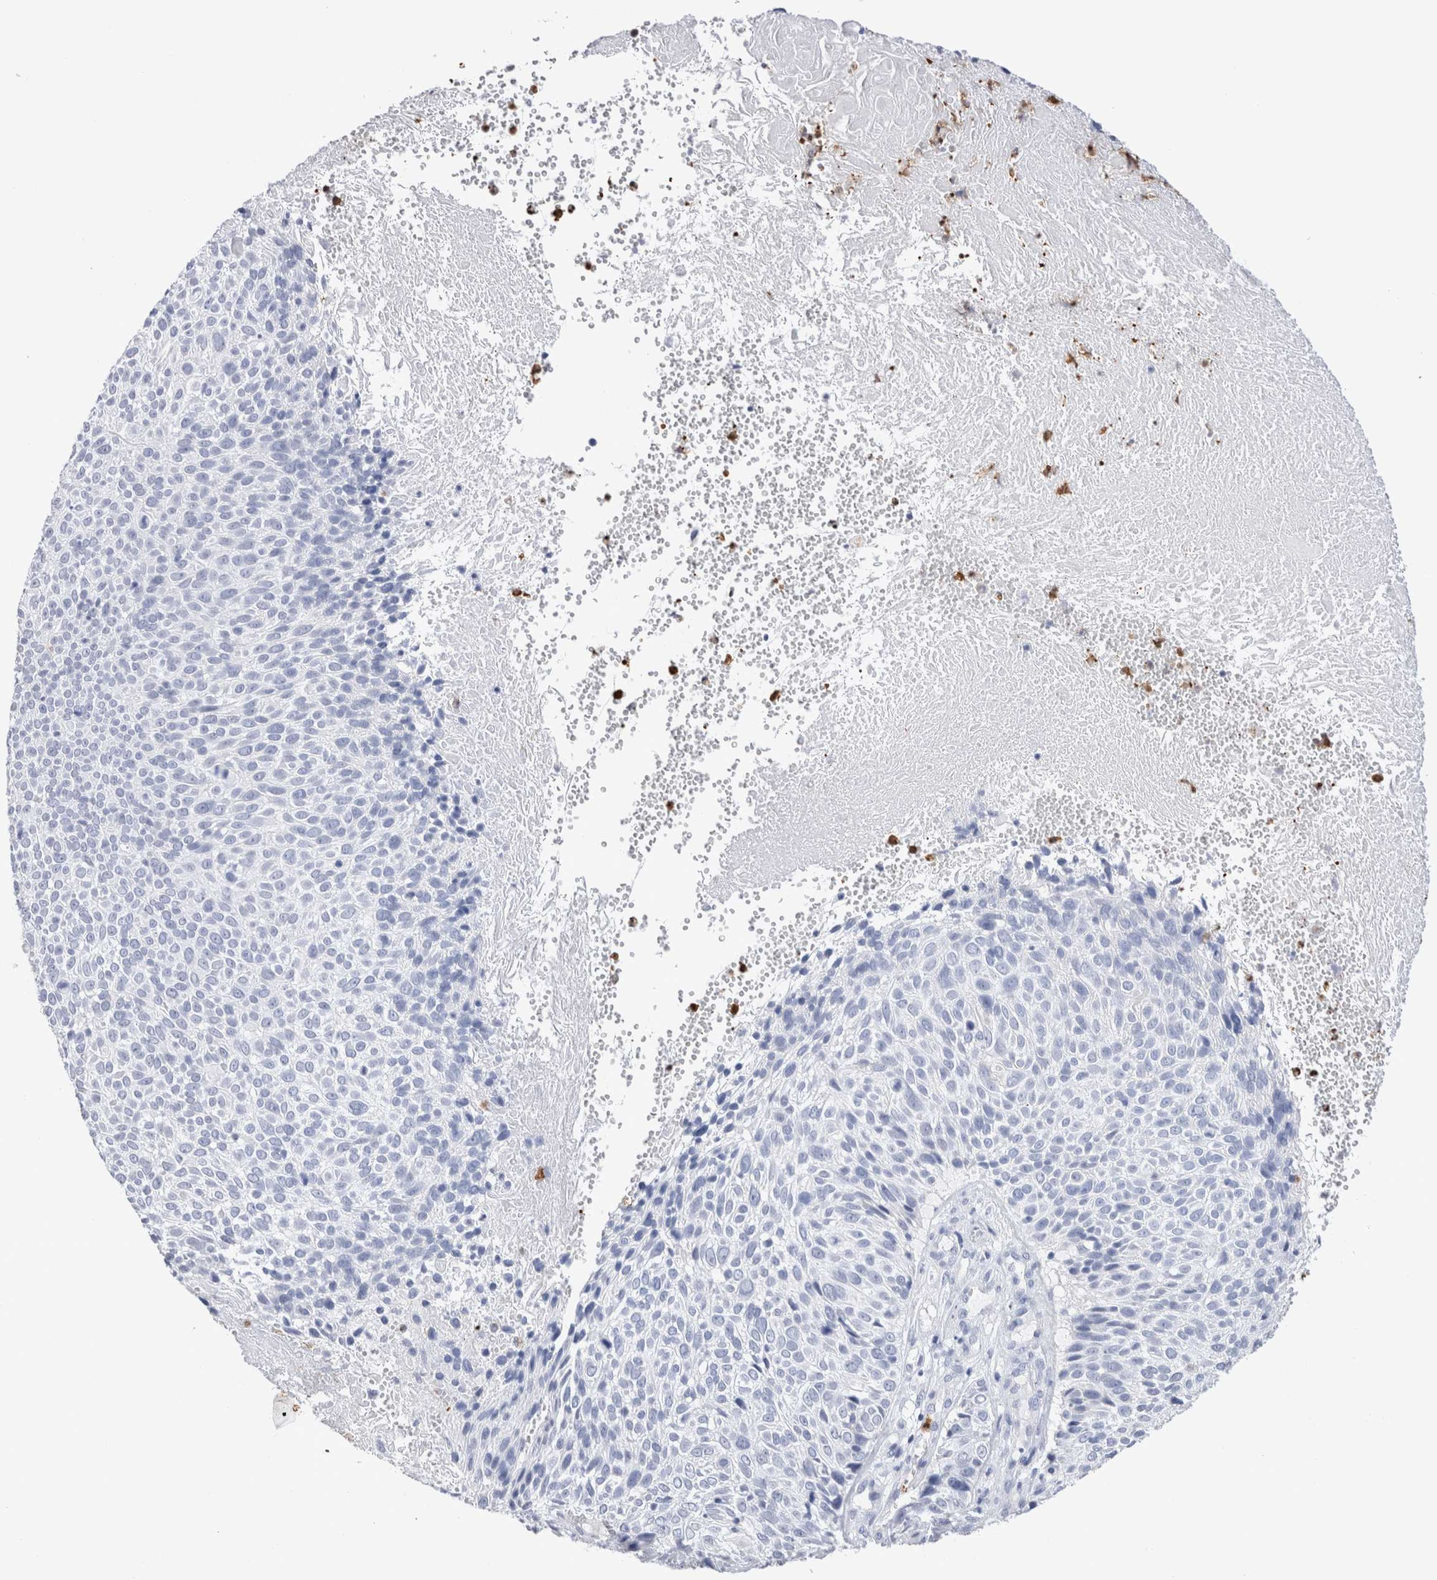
{"staining": {"intensity": "negative", "quantity": "none", "location": "none"}, "tissue": "cervical cancer", "cell_type": "Tumor cells", "image_type": "cancer", "snomed": [{"axis": "morphology", "description": "Squamous cell carcinoma, NOS"}, {"axis": "topography", "description": "Cervix"}], "caption": "Tumor cells are negative for protein expression in human cervical squamous cell carcinoma. (DAB (3,3'-diaminobenzidine) immunohistochemistry, high magnification).", "gene": "SLC10A5", "patient": {"sex": "female", "age": 74}}